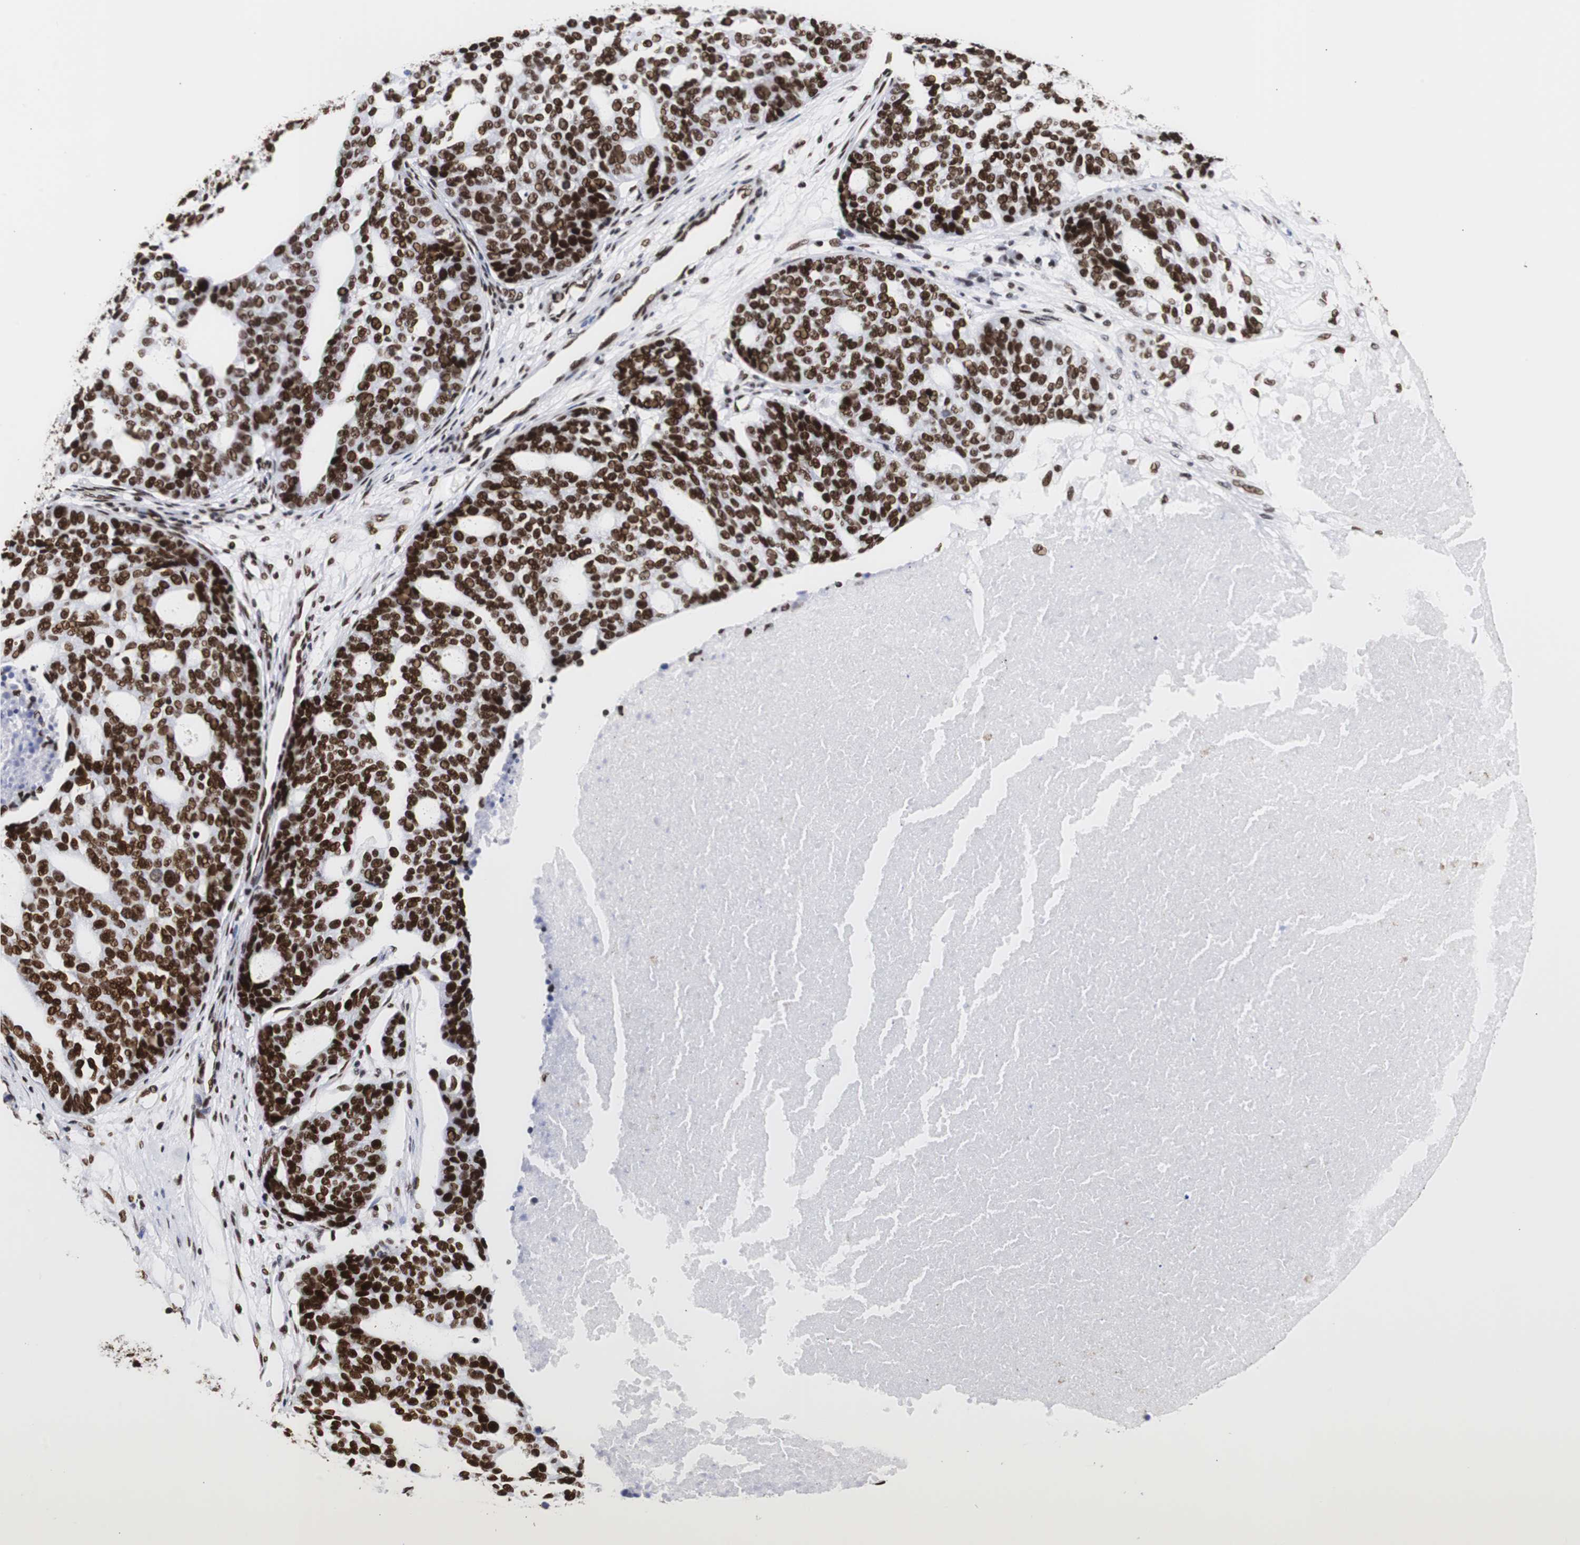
{"staining": {"intensity": "strong", "quantity": ">75%", "location": "nuclear"}, "tissue": "ovarian cancer", "cell_type": "Tumor cells", "image_type": "cancer", "snomed": [{"axis": "morphology", "description": "Cystadenocarcinoma, serous, NOS"}, {"axis": "topography", "description": "Ovary"}], "caption": "Tumor cells display strong nuclear expression in approximately >75% of cells in ovarian cancer.", "gene": "HNRNPH2", "patient": {"sex": "female", "age": 59}}